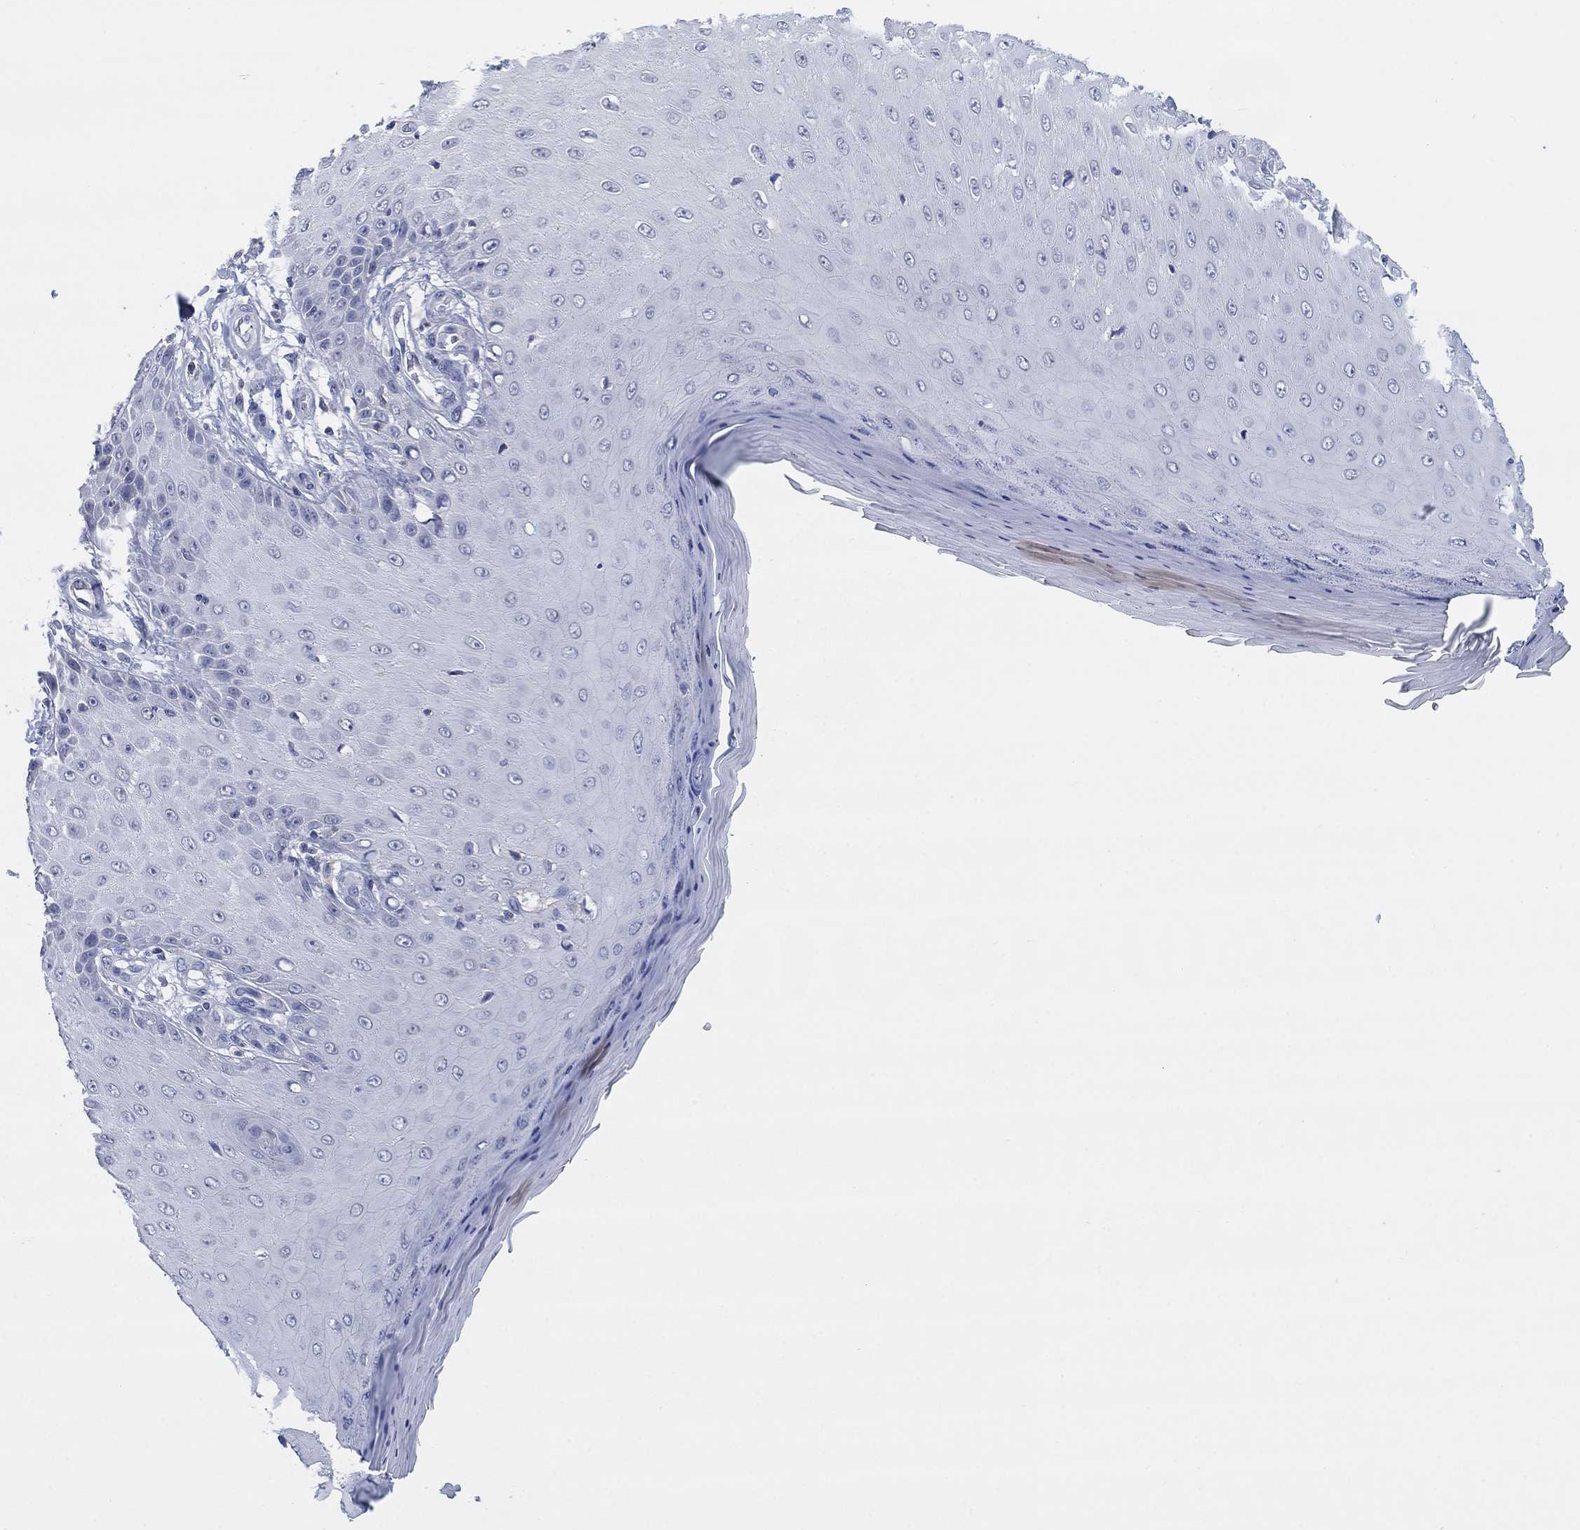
{"staining": {"intensity": "negative", "quantity": "none", "location": "none"}, "tissue": "skin cancer", "cell_type": "Tumor cells", "image_type": "cancer", "snomed": [{"axis": "morphology", "description": "Inflammation, NOS"}, {"axis": "morphology", "description": "Squamous cell carcinoma, NOS"}, {"axis": "topography", "description": "Skin"}], "caption": "Image shows no significant protein positivity in tumor cells of skin squamous cell carcinoma. (DAB (3,3'-diaminobenzidine) immunohistochemistry, high magnification).", "gene": "FER1L6", "patient": {"sex": "male", "age": 70}}